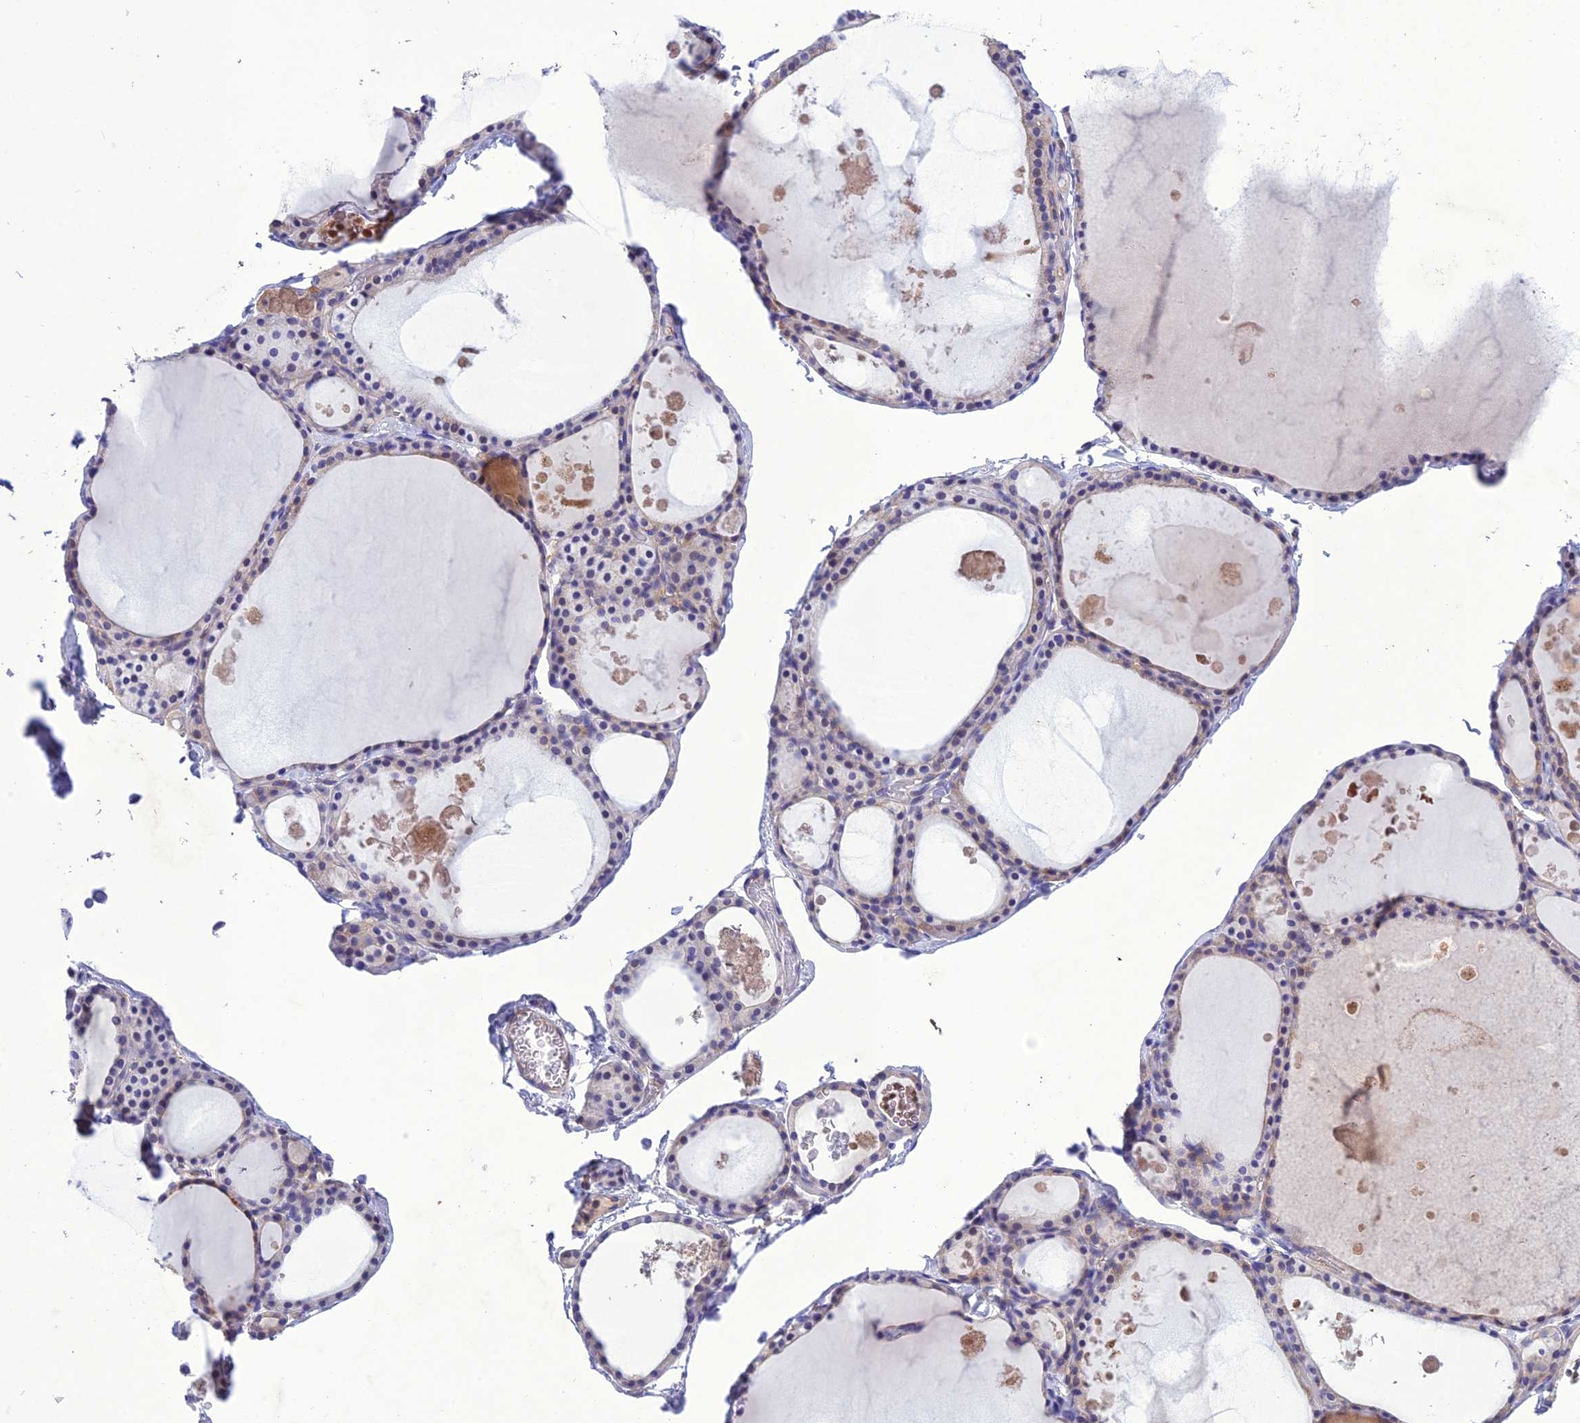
{"staining": {"intensity": "weak", "quantity": "25%-75%", "location": "cytoplasmic/membranous"}, "tissue": "thyroid gland", "cell_type": "Glandular cells", "image_type": "normal", "snomed": [{"axis": "morphology", "description": "Normal tissue, NOS"}, {"axis": "topography", "description": "Thyroid gland"}], "caption": "High-magnification brightfield microscopy of normal thyroid gland stained with DAB (3,3'-diaminobenzidine) (brown) and counterstained with hematoxylin (blue). glandular cells exhibit weak cytoplasmic/membranous positivity is appreciated in approximately25%-75% of cells.", "gene": "SNX24", "patient": {"sex": "male", "age": 56}}